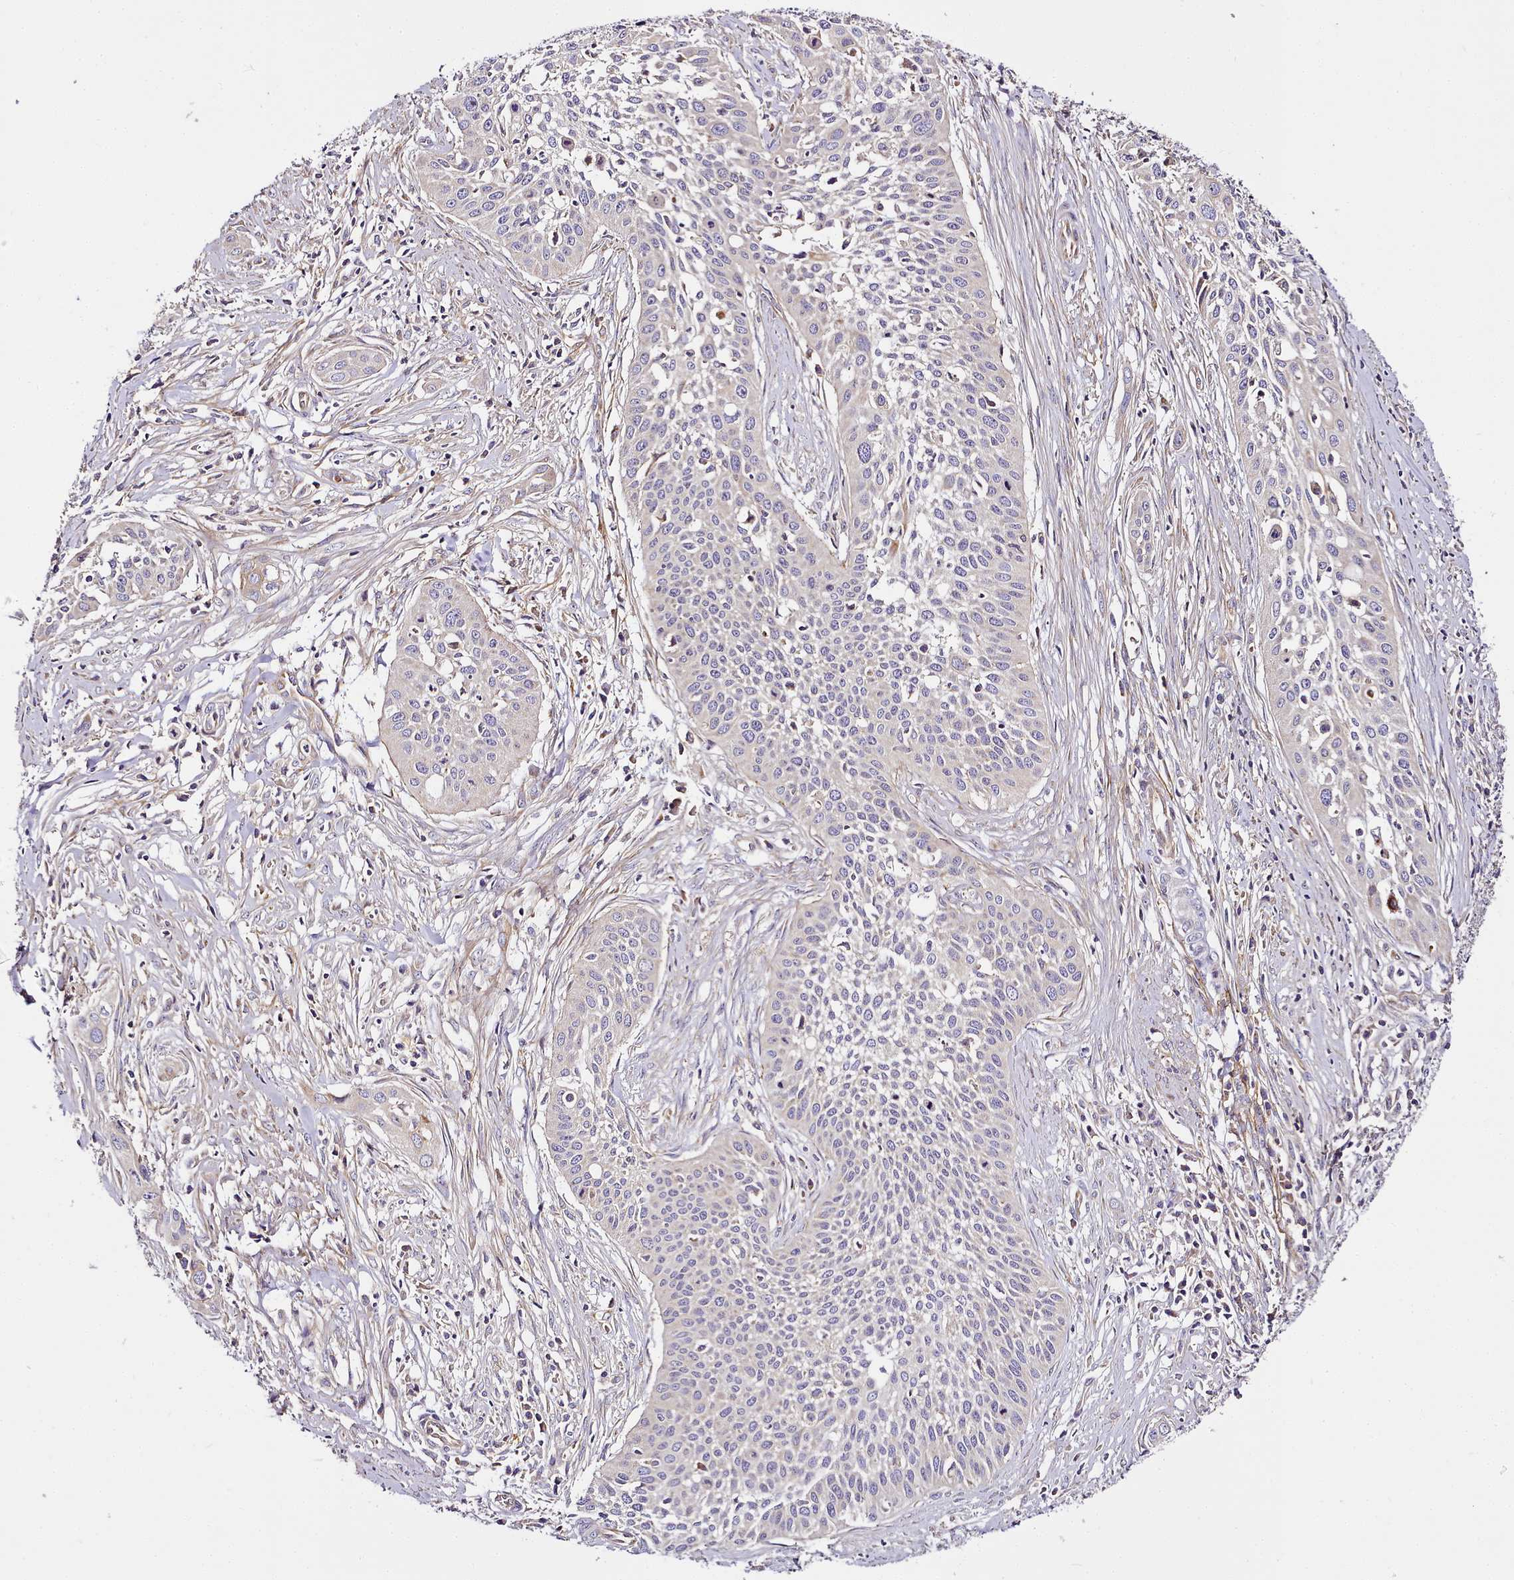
{"staining": {"intensity": "negative", "quantity": "none", "location": "none"}, "tissue": "cervical cancer", "cell_type": "Tumor cells", "image_type": "cancer", "snomed": [{"axis": "morphology", "description": "Squamous cell carcinoma, NOS"}, {"axis": "topography", "description": "Cervix"}], "caption": "Cervical cancer was stained to show a protein in brown. There is no significant expression in tumor cells.", "gene": "NBPF1", "patient": {"sex": "female", "age": 34}}